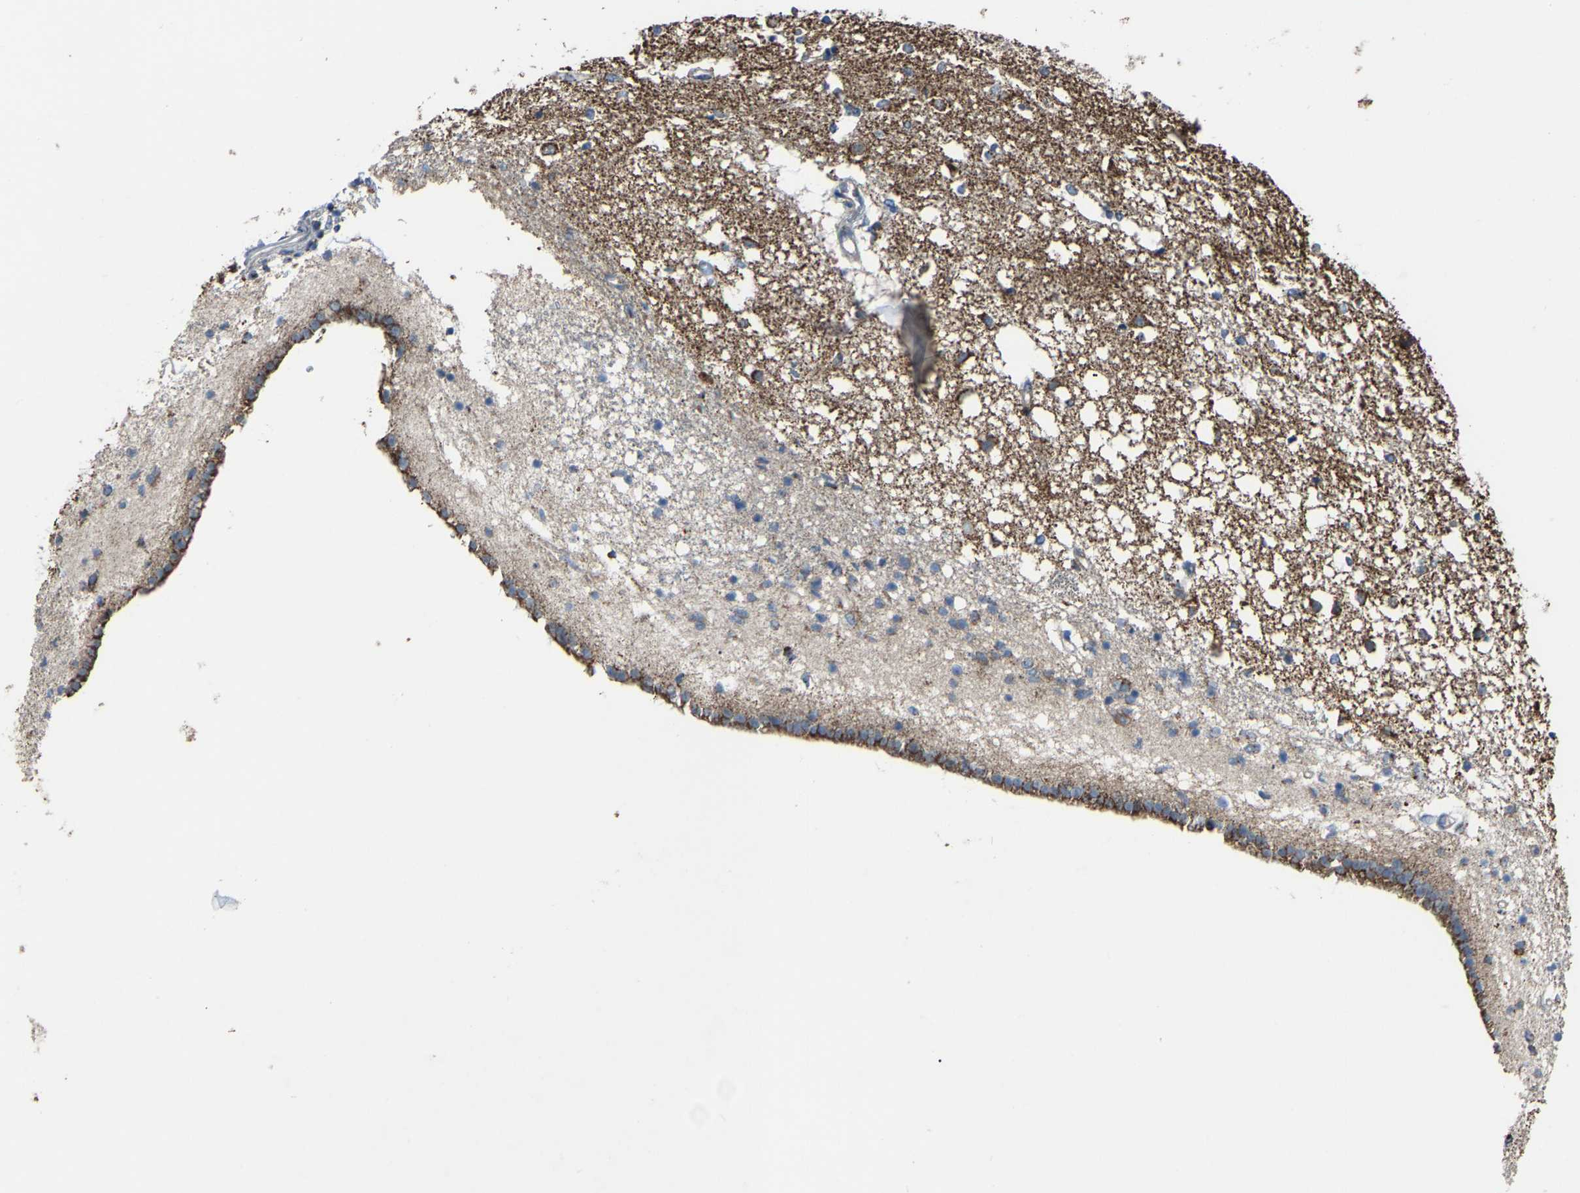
{"staining": {"intensity": "moderate", "quantity": "<25%", "location": "cytoplasmic/membranous"}, "tissue": "caudate", "cell_type": "Glial cells", "image_type": "normal", "snomed": [{"axis": "morphology", "description": "Normal tissue, NOS"}, {"axis": "topography", "description": "Lateral ventricle wall"}], "caption": "IHC (DAB (3,3'-diaminobenzidine)) staining of benign caudate exhibits moderate cytoplasmic/membranous protein positivity in approximately <25% of glial cells. (DAB (3,3'-diaminobenzidine) IHC with brightfield microscopy, high magnification).", "gene": "CANT1", "patient": {"sex": "male", "age": 45}}